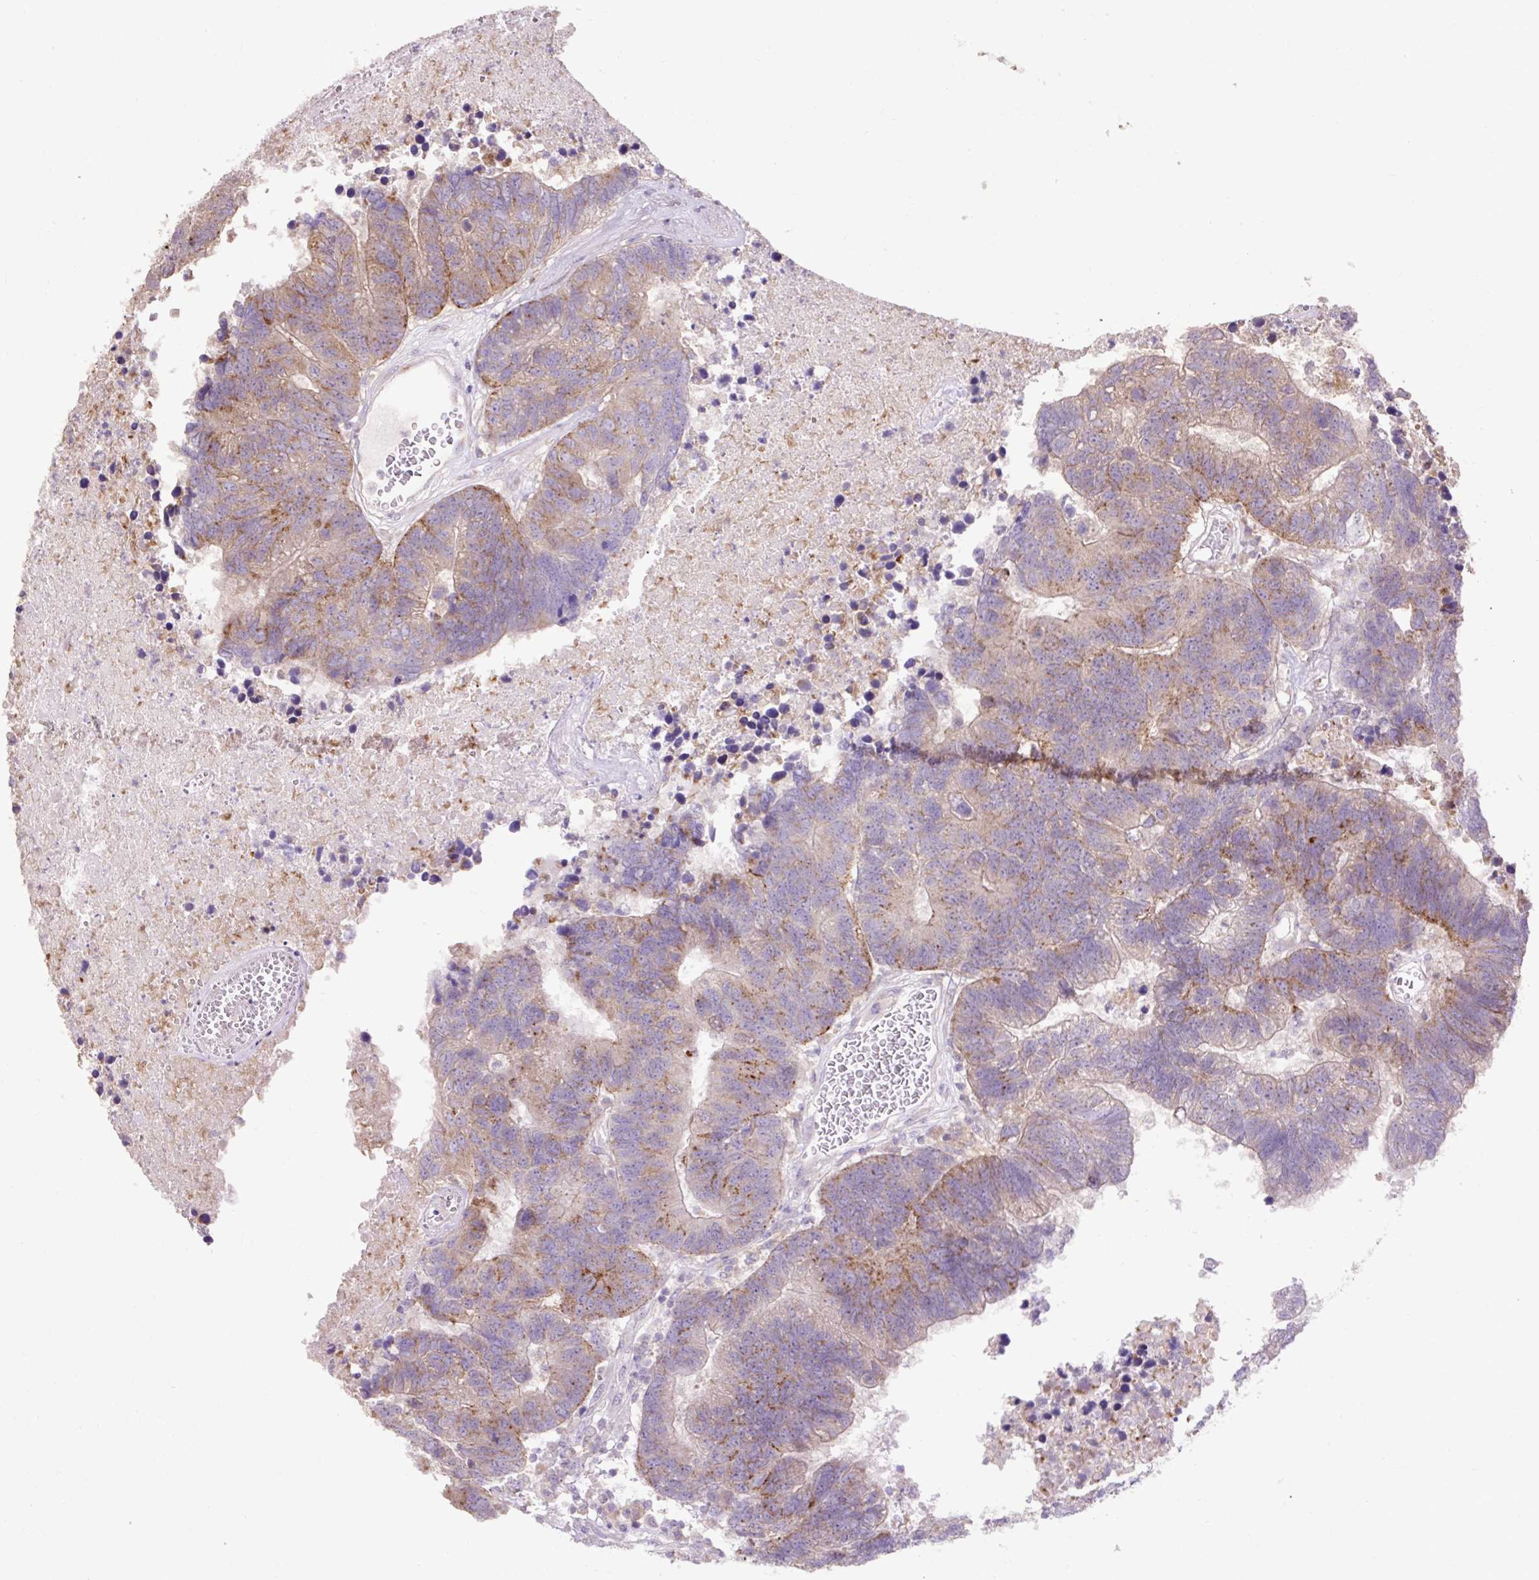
{"staining": {"intensity": "moderate", "quantity": "25%-75%", "location": "cytoplasmic/membranous"}, "tissue": "colorectal cancer", "cell_type": "Tumor cells", "image_type": "cancer", "snomed": [{"axis": "morphology", "description": "Adenocarcinoma, NOS"}, {"axis": "topography", "description": "Colon"}], "caption": "Immunohistochemistry of colorectal cancer reveals medium levels of moderate cytoplasmic/membranous positivity in approximately 25%-75% of tumor cells.", "gene": "ABR", "patient": {"sex": "female", "age": 48}}